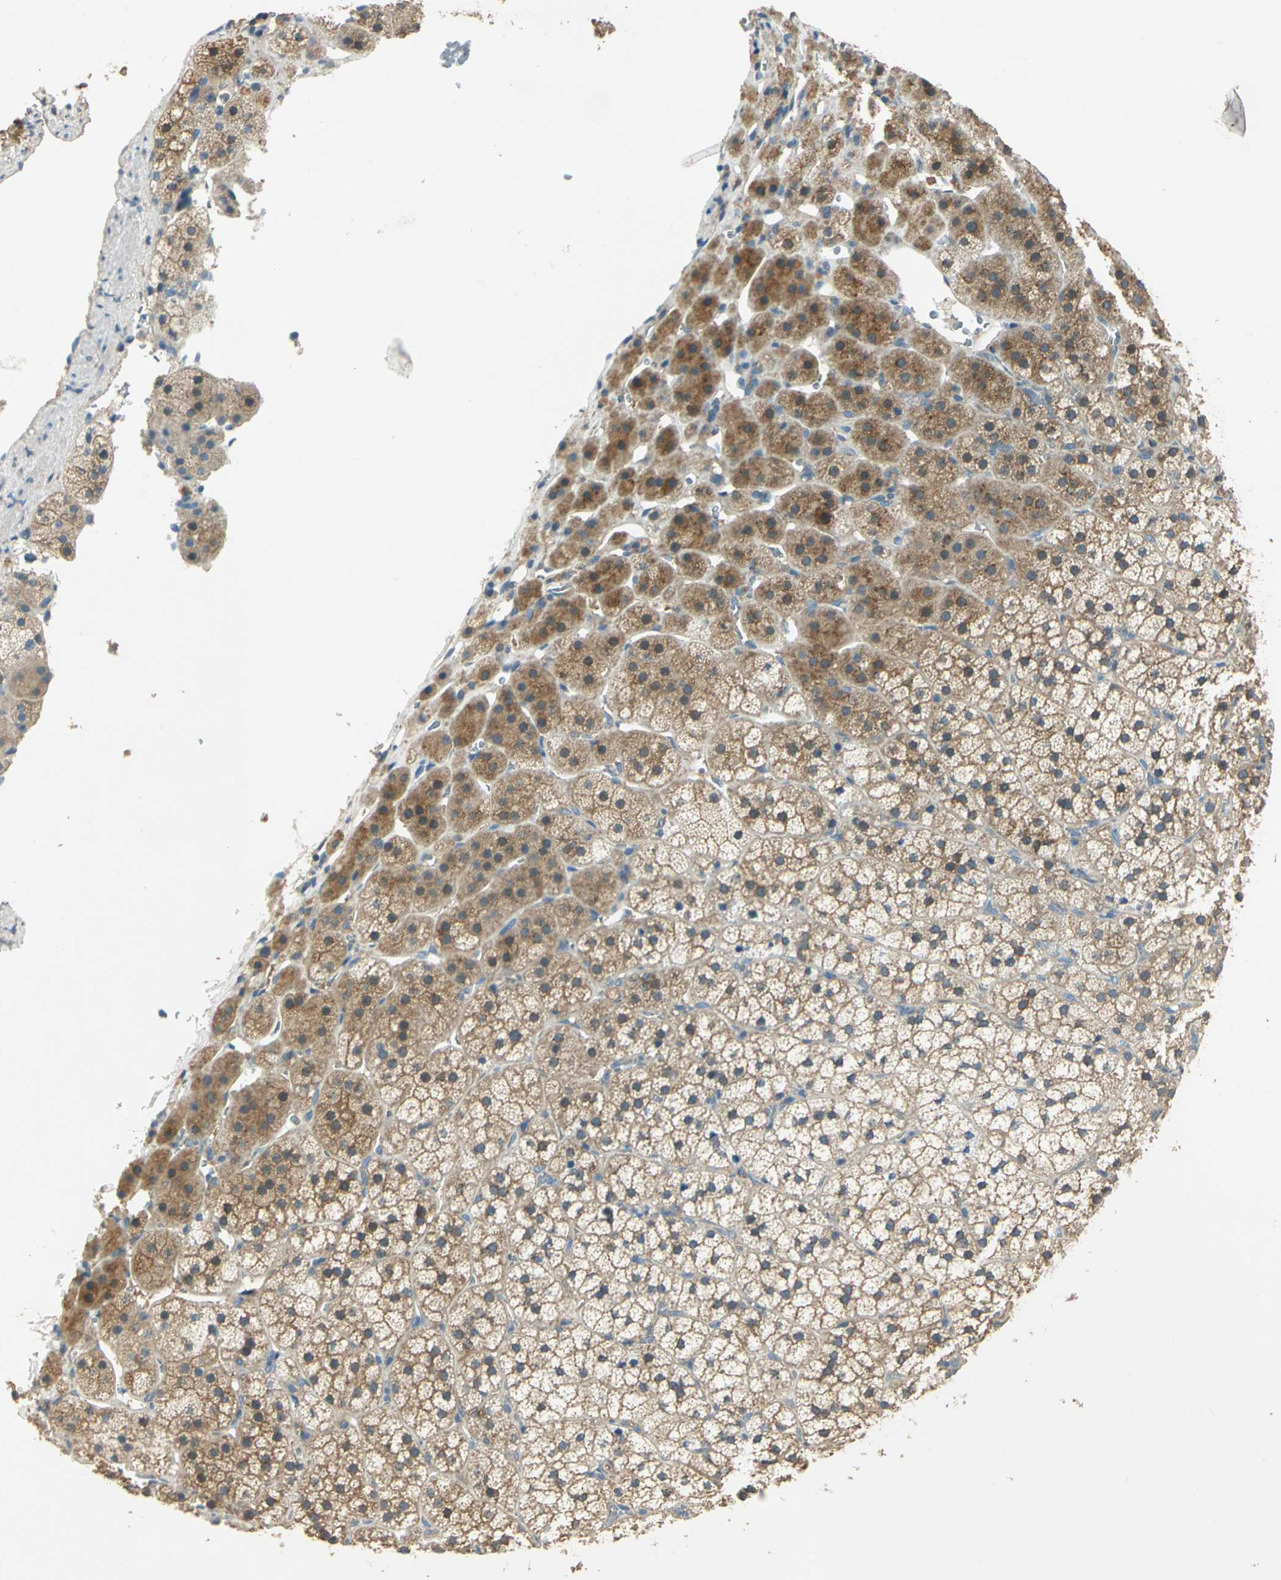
{"staining": {"intensity": "moderate", "quantity": ">75%", "location": "cytoplasmic/membranous"}, "tissue": "adrenal gland", "cell_type": "Glandular cells", "image_type": "normal", "snomed": [{"axis": "morphology", "description": "Normal tissue, NOS"}, {"axis": "topography", "description": "Adrenal gland"}], "caption": "Protein staining of unremarkable adrenal gland exhibits moderate cytoplasmic/membranous expression in approximately >75% of glandular cells. The staining is performed using DAB (3,3'-diaminobenzidine) brown chromogen to label protein expression. The nuclei are counter-stained blue using hematoxylin.", "gene": "SHC2", "patient": {"sex": "female", "age": 44}}